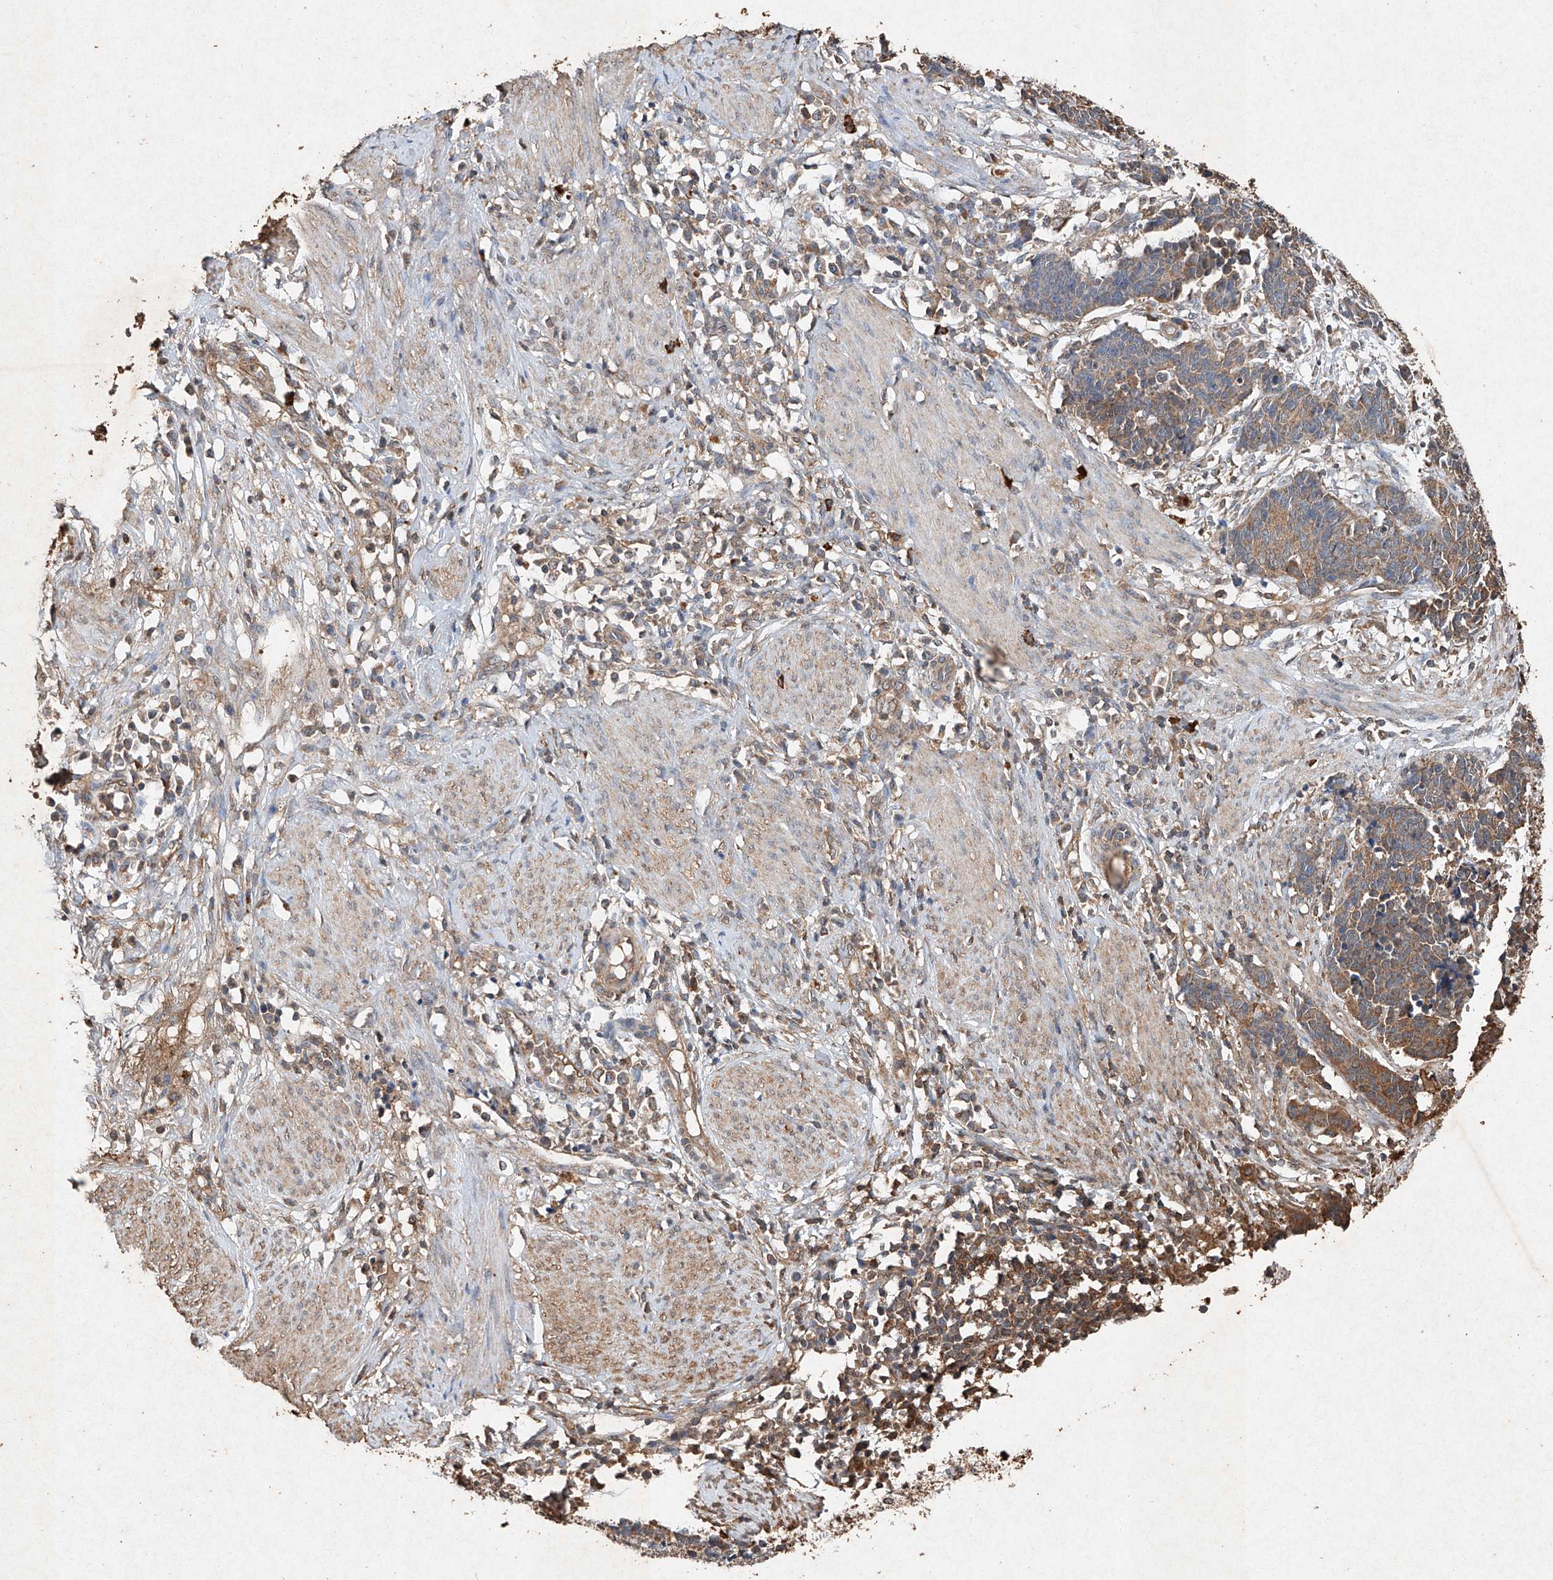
{"staining": {"intensity": "weak", "quantity": "25%-75%", "location": "cytoplasmic/membranous"}, "tissue": "cervical cancer", "cell_type": "Tumor cells", "image_type": "cancer", "snomed": [{"axis": "morphology", "description": "Squamous cell carcinoma, NOS"}, {"axis": "topography", "description": "Cervix"}], "caption": "A brown stain shows weak cytoplasmic/membranous positivity of a protein in cervical cancer (squamous cell carcinoma) tumor cells.", "gene": "STK3", "patient": {"sex": "female", "age": 35}}